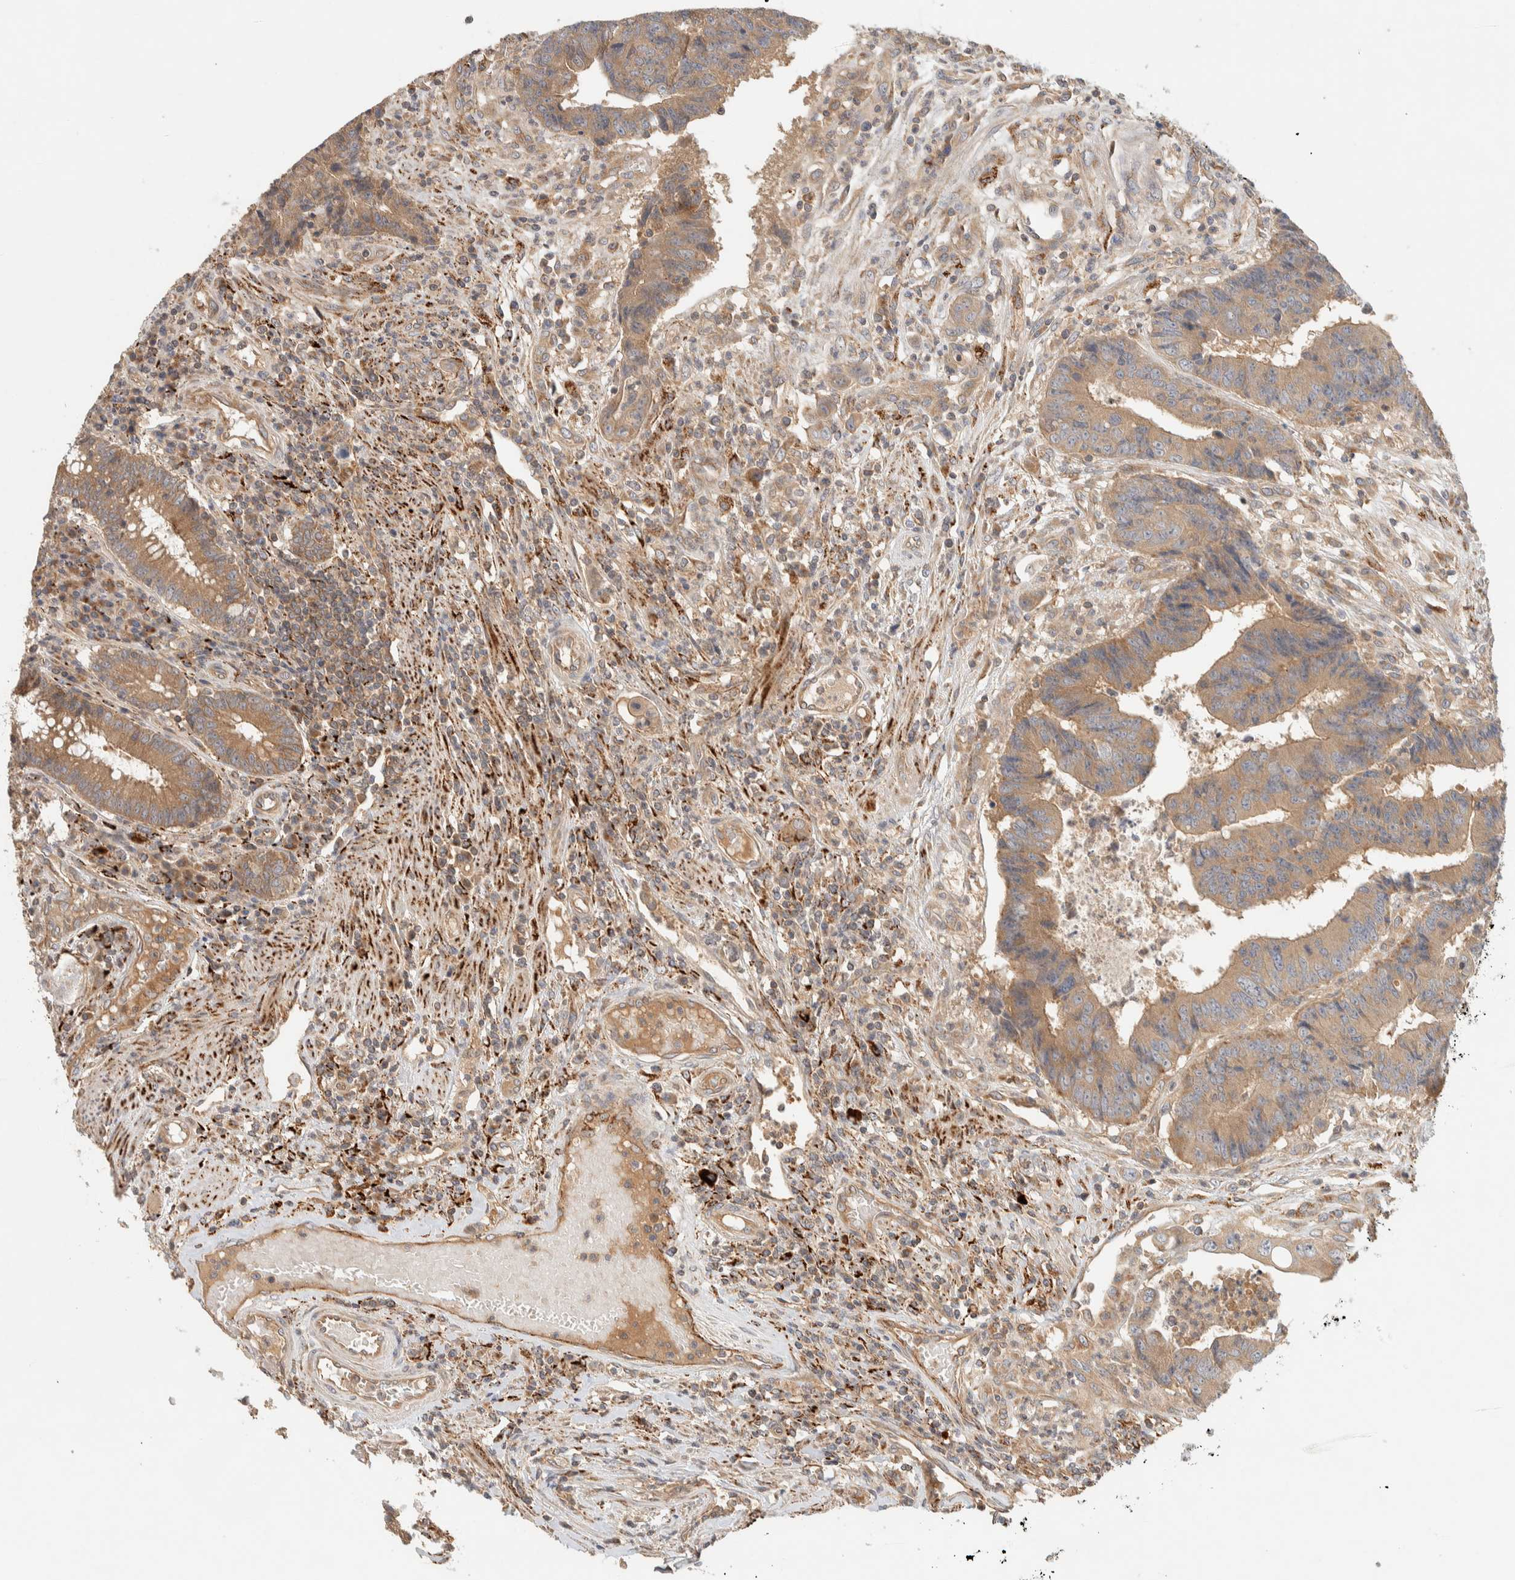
{"staining": {"intensity": "moderate", "quantity": ">75%", "location": "cytoplasmic/membranous"}, "tissue": "colorectal cancer", "cell_type": "Tumor cells", "image_type": "cancer", "snomed": [{"axis": "morphology", "description": "Adenocarcinoma, NOS"}, {"axis": "topography", "description": "Rectum"}], "caption": "The immunohistochemical stain highlights moderate cytoplasmic/membranous staining in tumor cells of colorectal cancer tissue. The protein of interest is shown in brown color, while the nuclei are stained blue.", "gene": "FAM167A", "patient": {"sex": "male", "age": 84}}